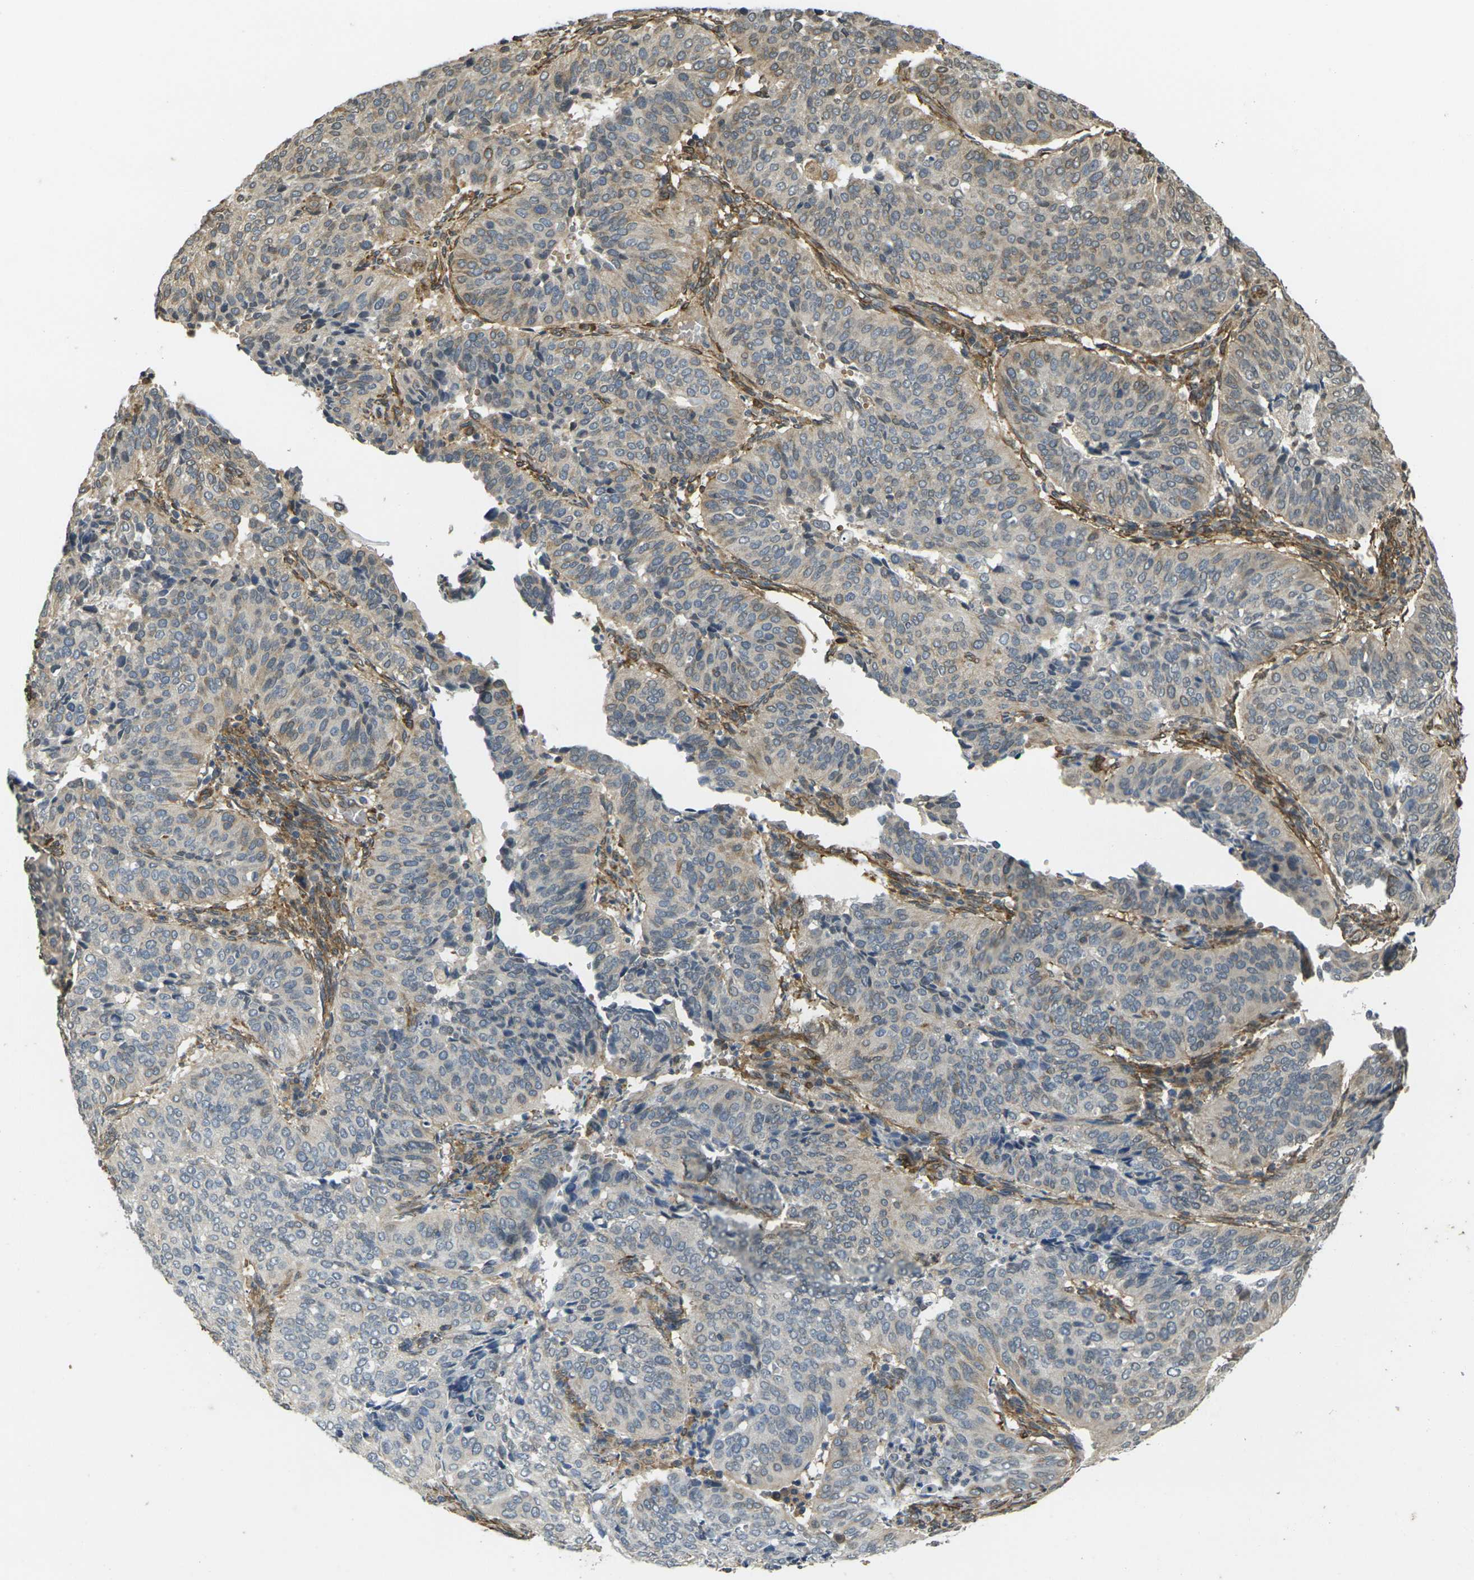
{"staining": {"intensity": "weak", "quantity": "25%-75%", "location": "cytoplasmic/membranous"}, "tissue": "cervical cancer", "cell_type": "Tumor cells", "image_type": "cancer", "snomed": [{"axis": "morphology", "description": "Normal tissue, NOS"}, {"axis": "morphology", "description": "Squamous cell carcinoma, NOS"}, {"axis": "topography", "description": "Cervix"}], "caption": "Cervical cancer (squamous cell carcinoma) was stained to show a protein in brown. There is low levels of weak cytoplasmic/membranous staining in about 25%-75% of tumor cells.", "gene": "CAST", "patient": {"sex": "female", "age": 39}}